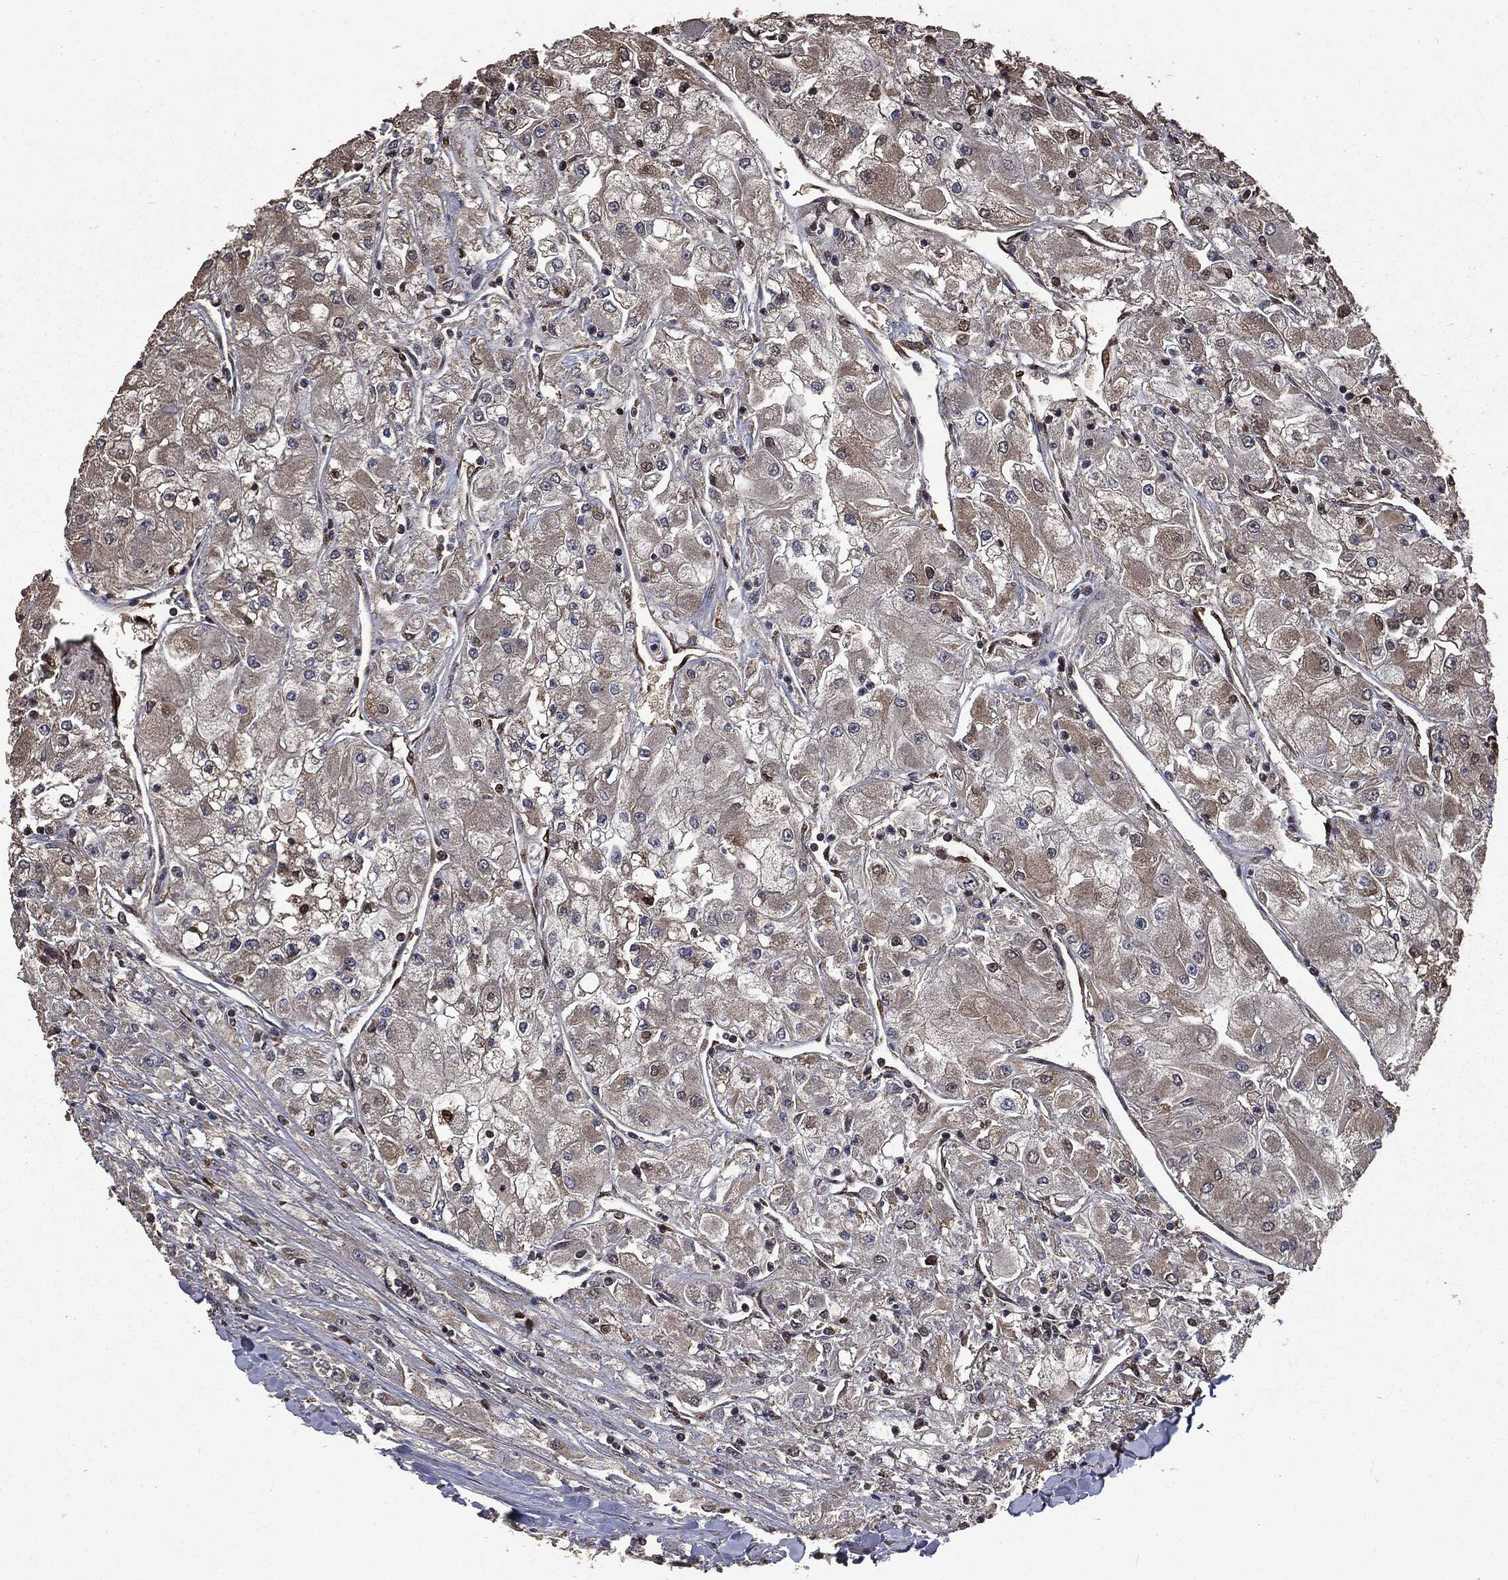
{"staining": {"intensity": "weak", "quantity": "<25%", "location": "nuclear"}, "tissue": "renal cancer", "cell_type": "Tumor cells", "image_type": "cancer", "snomed": [{"axis": "morphology", "description": "Adenocarcinoma, NOS"}, {"axis": "topography", "description": "Kidney"}], "caption": "The IHC photomicrograph has no significant staining in tumor cells of renal cancer (adenocarcinoma) tissue.", "gene": "PPP6R2", "patient": {"sex": "male", "age": 80}}